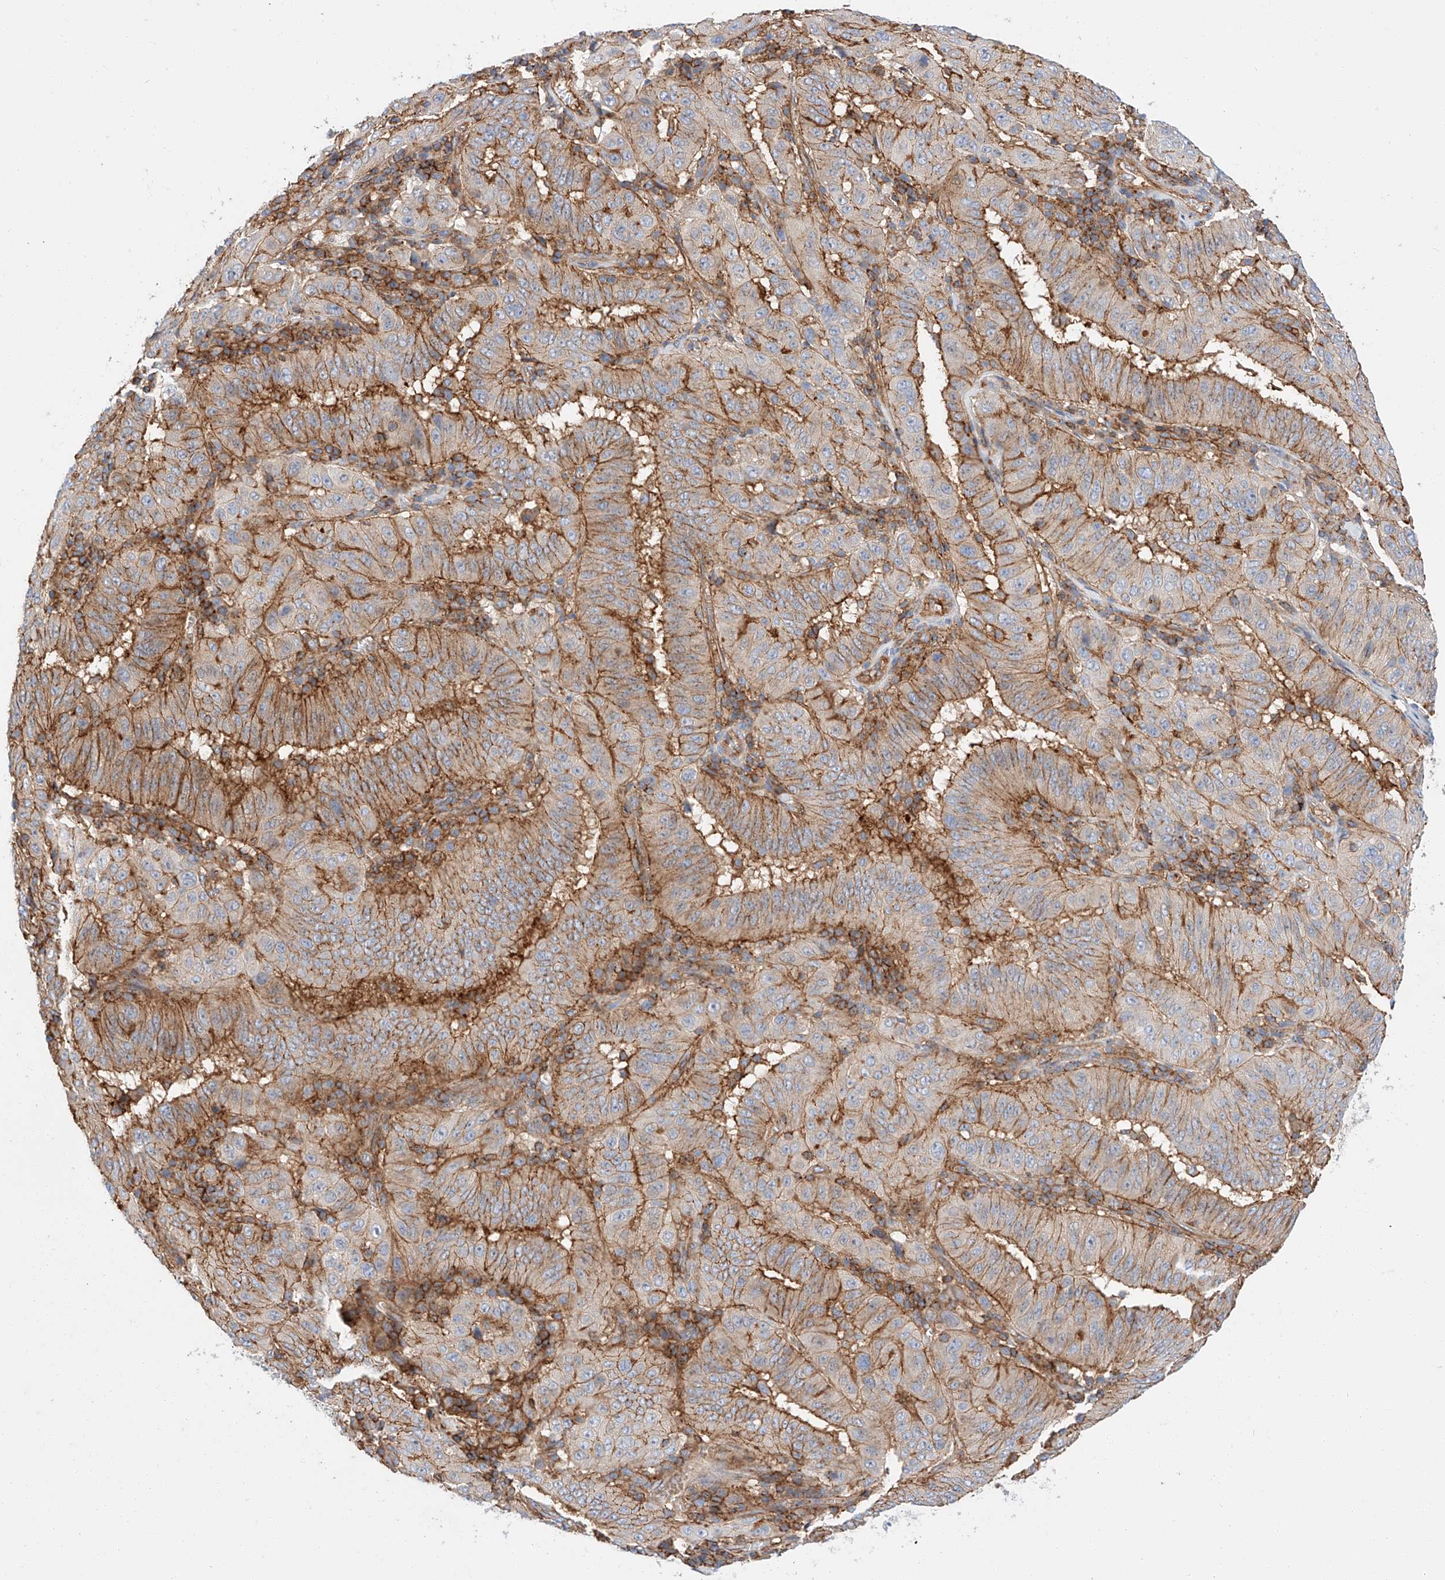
{"staining": {"intensity": "moderate", "quantity": ">75%", "location": "cytoplasmic/membranous"}, "tissue": "pancreatic cancer", "cell_type": "Tumor cells", "image_type": "cancer", "snomed": [{"axis": "morphology", "description": "Adenocarcinoma, NOS"}, {"axis": "topography", "description": "Pancreas"}], "caption": "This is a micrograph of IHC staining of pancreatic adenocarcinoma, which shows moderate expression in the cytoplasmic/membranous of tumor cells.", "gene": "HAUS4", "patient": {"sex": "male", "age": 63}}